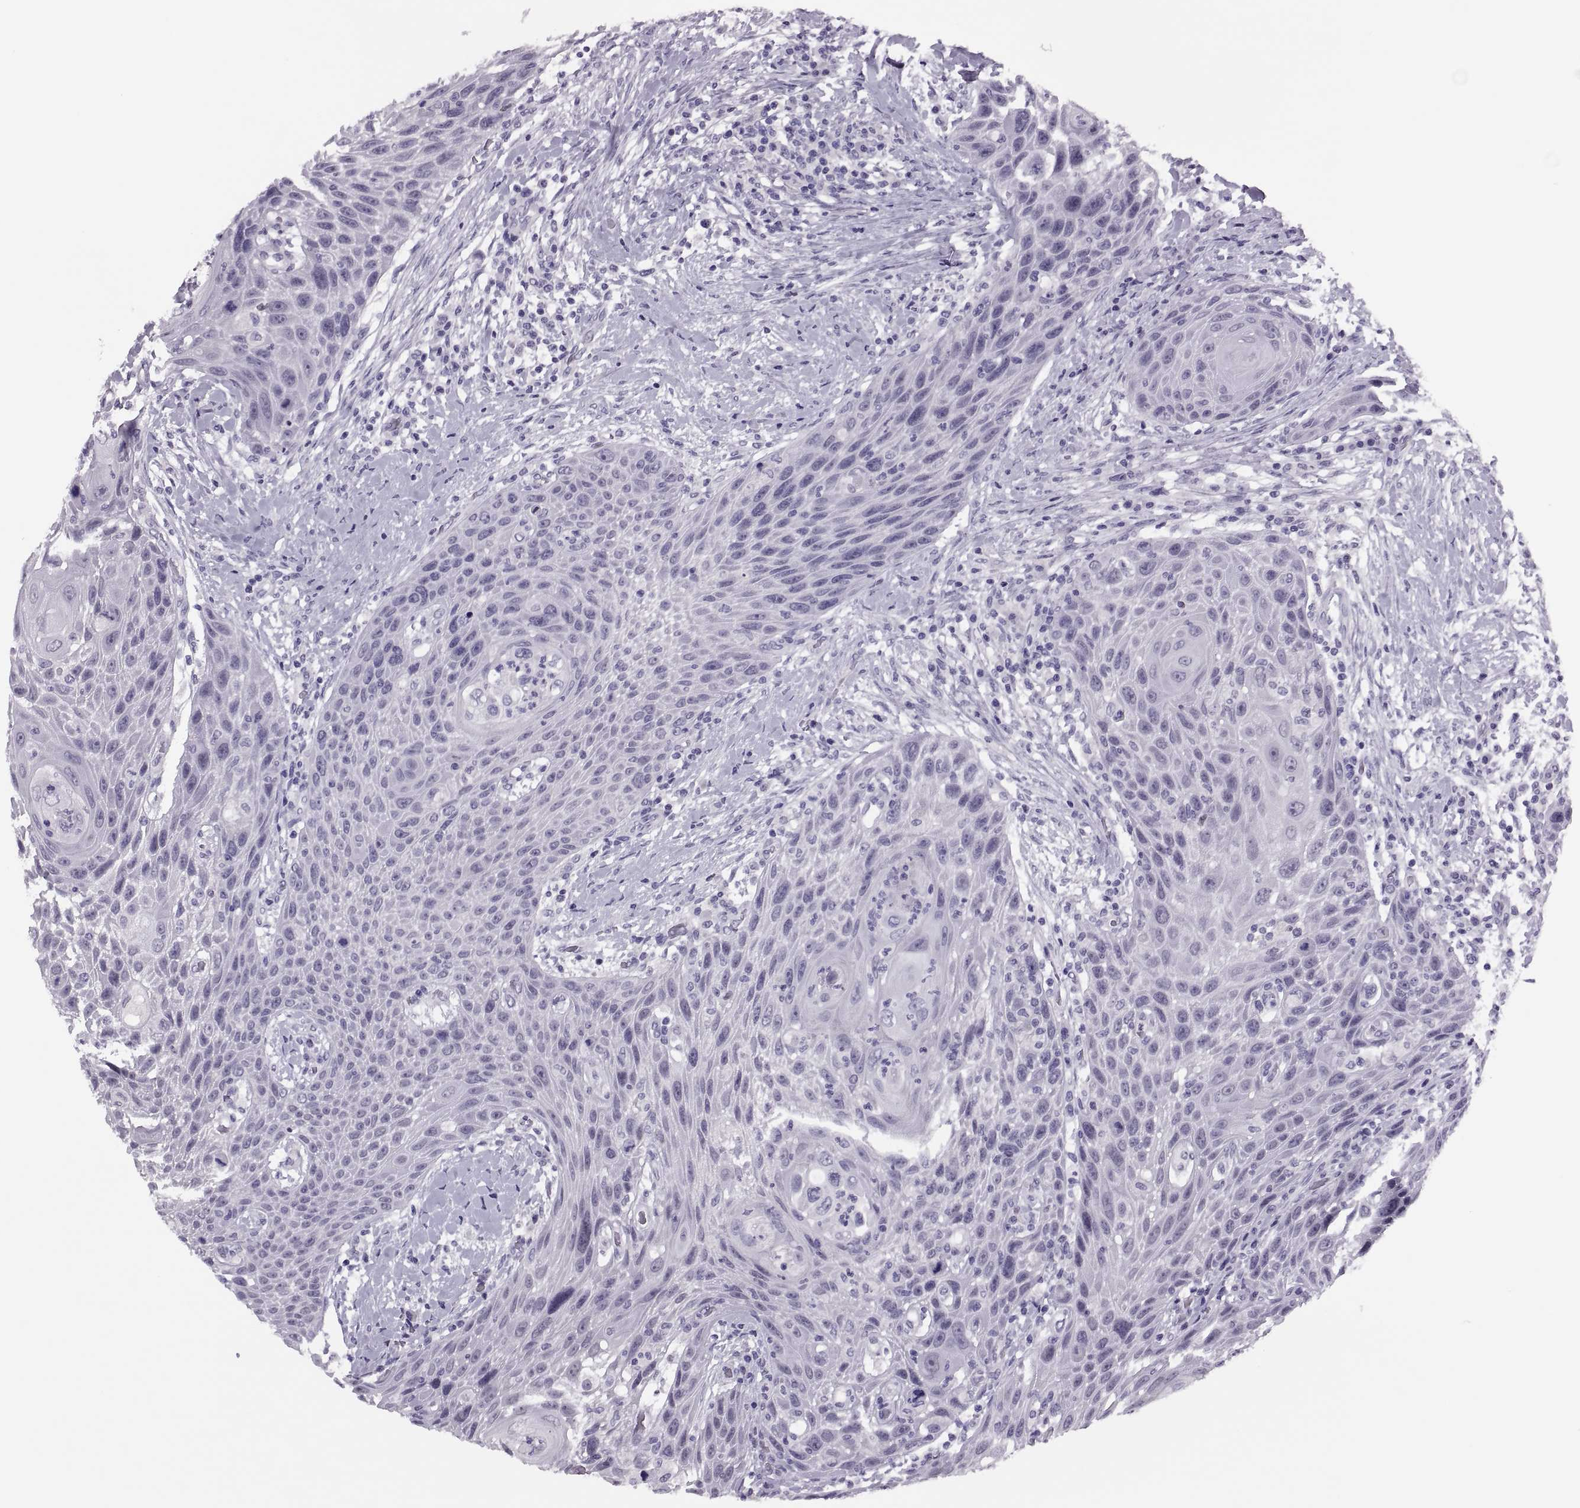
{"staining": {"intensity": "negative", "quantity": "none", "location": "none"}, "tissue": "head and neck cancer", "cell_type": "Tumor cells", "image_type": "cancer", "snomed": [{"axis": "morphology", "description": "Squamous cell carcinoma, NOS"}, {"axis": "topography", "description": "Head-Neck"}], "caption": "There is no significant expression in tumor cells of head and neck cancer (squamous cell carcinoma).", "gene": "SYNGR4", "patient": {"sex": "male", "age": 69}}